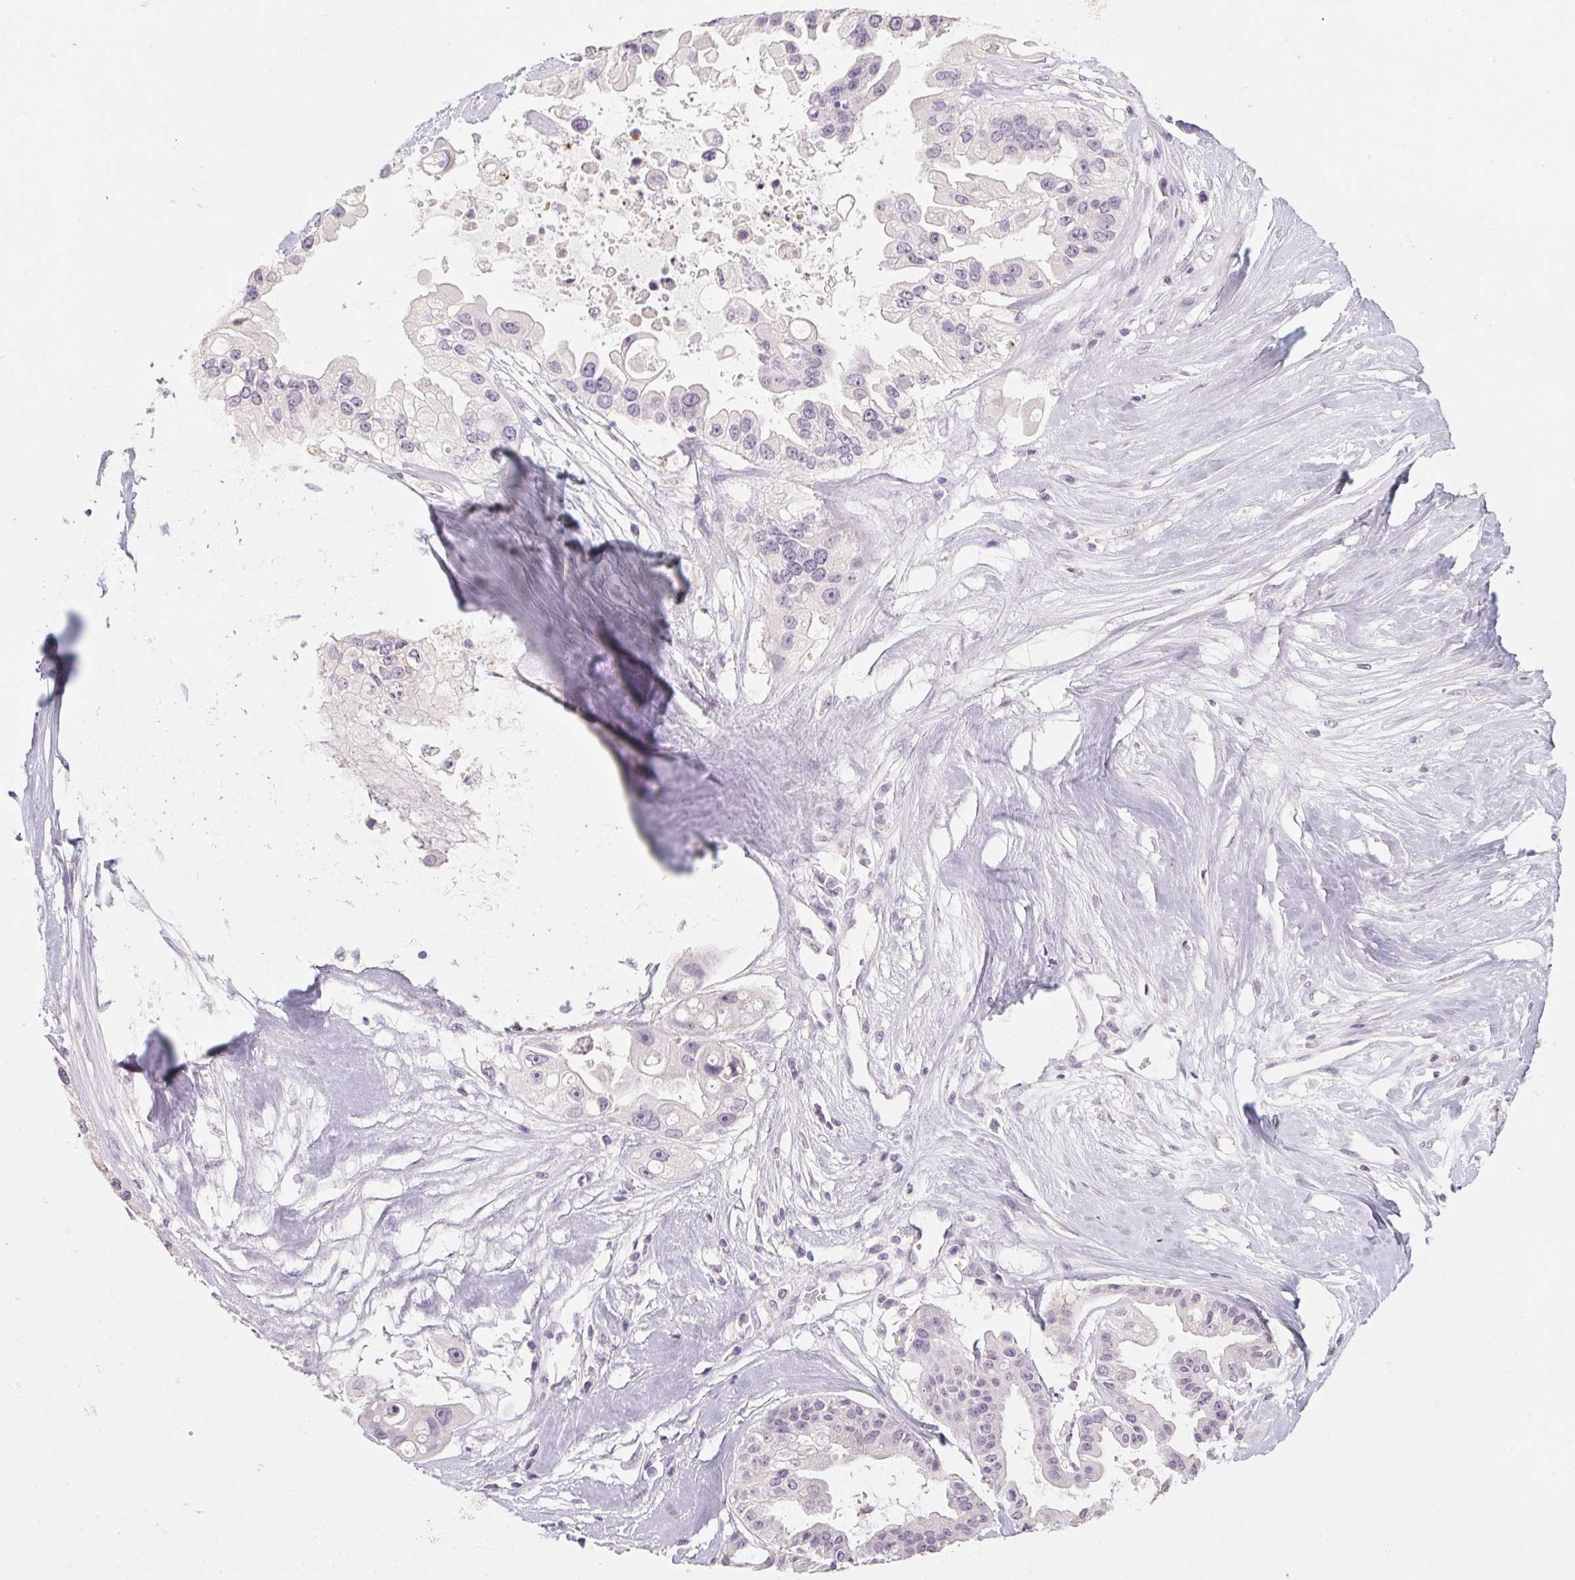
{"staining": {"intensity": "negative", "quantity": "none", "location": "none"}, "tissue": "ovarian cancer", "cell_type": "Tumor cells", "image_type": "cancer", "snomed": [{"axis": "morphology", "description": "Cystadenocarcinoma, serous, NOS"}, {"axis": "topography", "description": "Ovary"}], "caption": "Tumor cells show no significant protein staining in serous cystadenocarcinoma (ovarian).", "gene": "CAPZA3", "patient": {"sex": "female", "age": 56}}